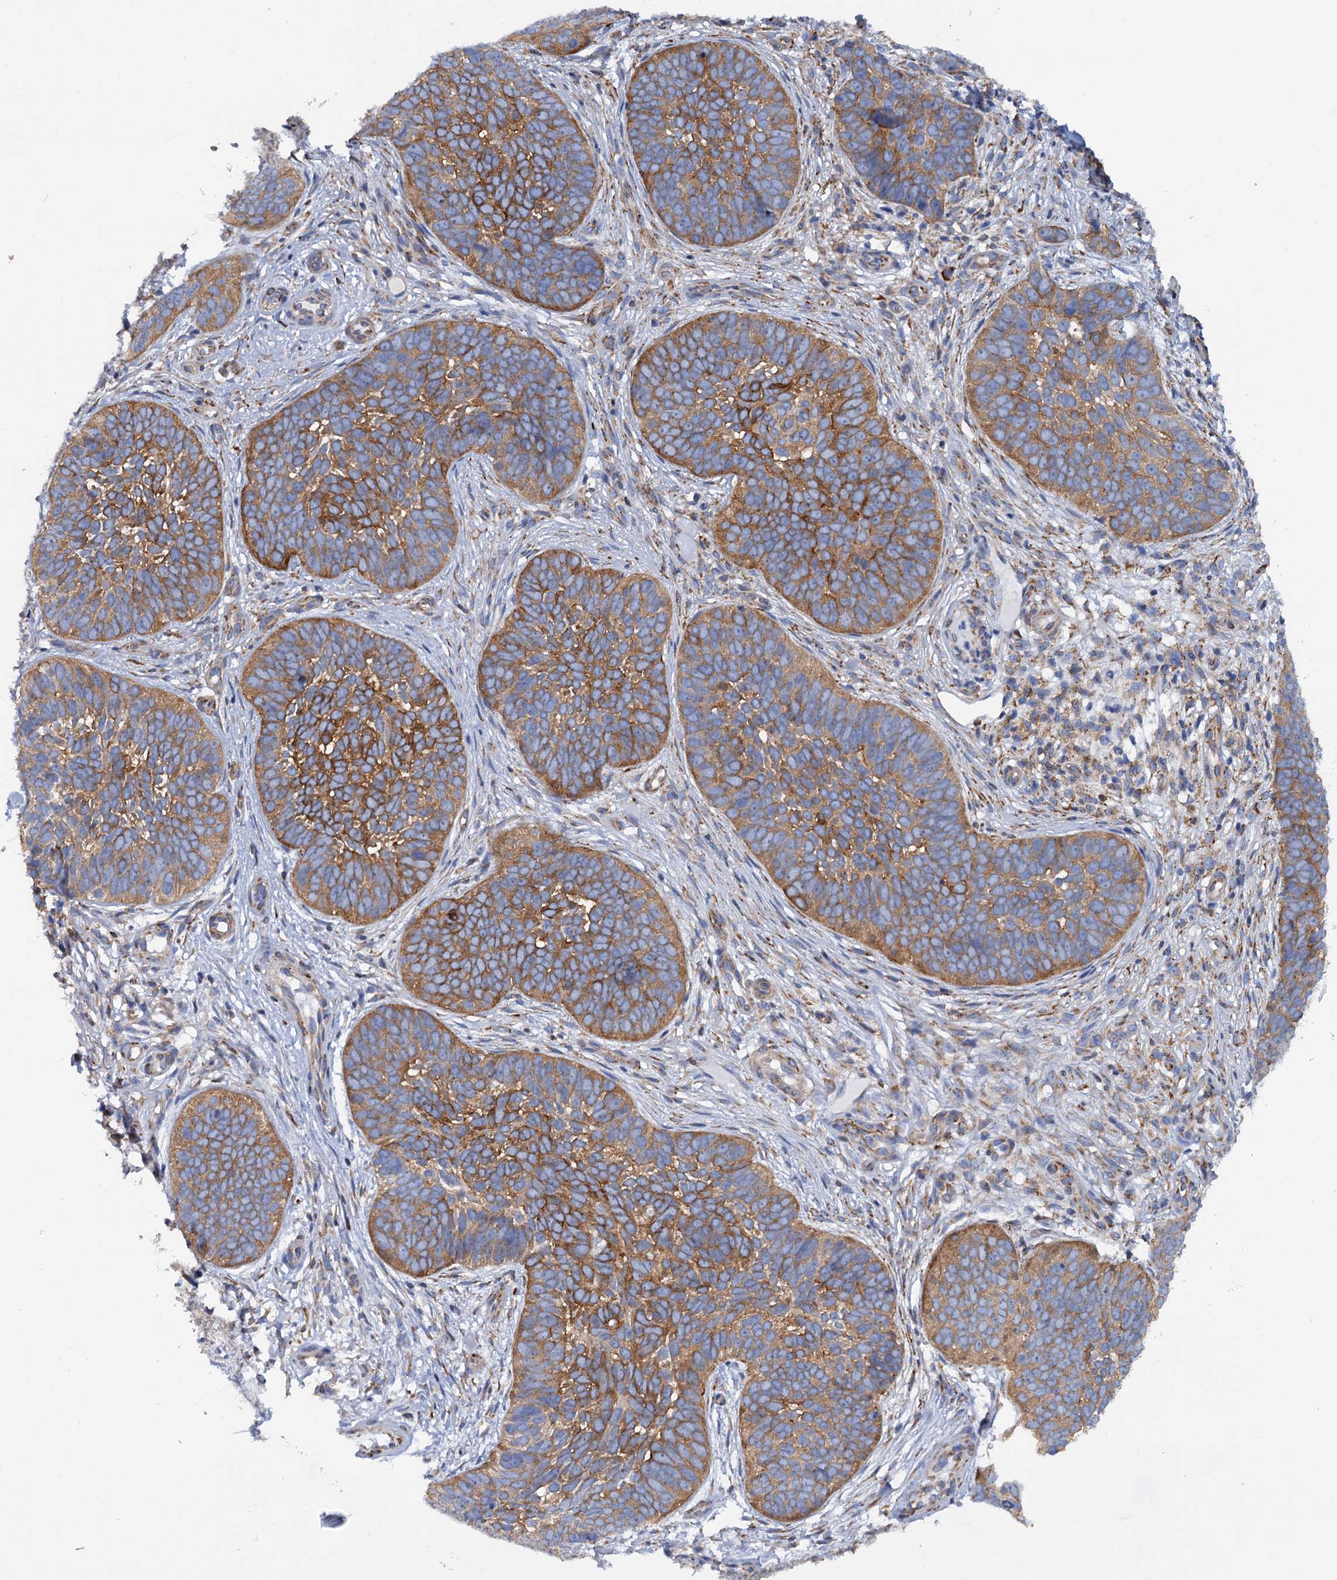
{"staining": {"intensity": "moderate", "quantity": ">75%", "location": "cytoplasmic/membranous"}, "tissue": "skin cancer", "cell_type": "Tumor cells", "image_type": "cancer", "snomed": [{"axis": "morphology", "description": "Basal cell carcinoma"}, {"axis": "topography", "description": "Skin"}], "caption": "IHC (DAB) staining of skin cancer displays moderate cytoplasmic/membranous protein staining in about >75% of tumor cells. The staining is performed using DAB brown chromogen to label protein expression. The nuclei are counter-stained blue using hematoxylin.", "gene": "SHE", "patient": {"sex": "male", "age": 89}}